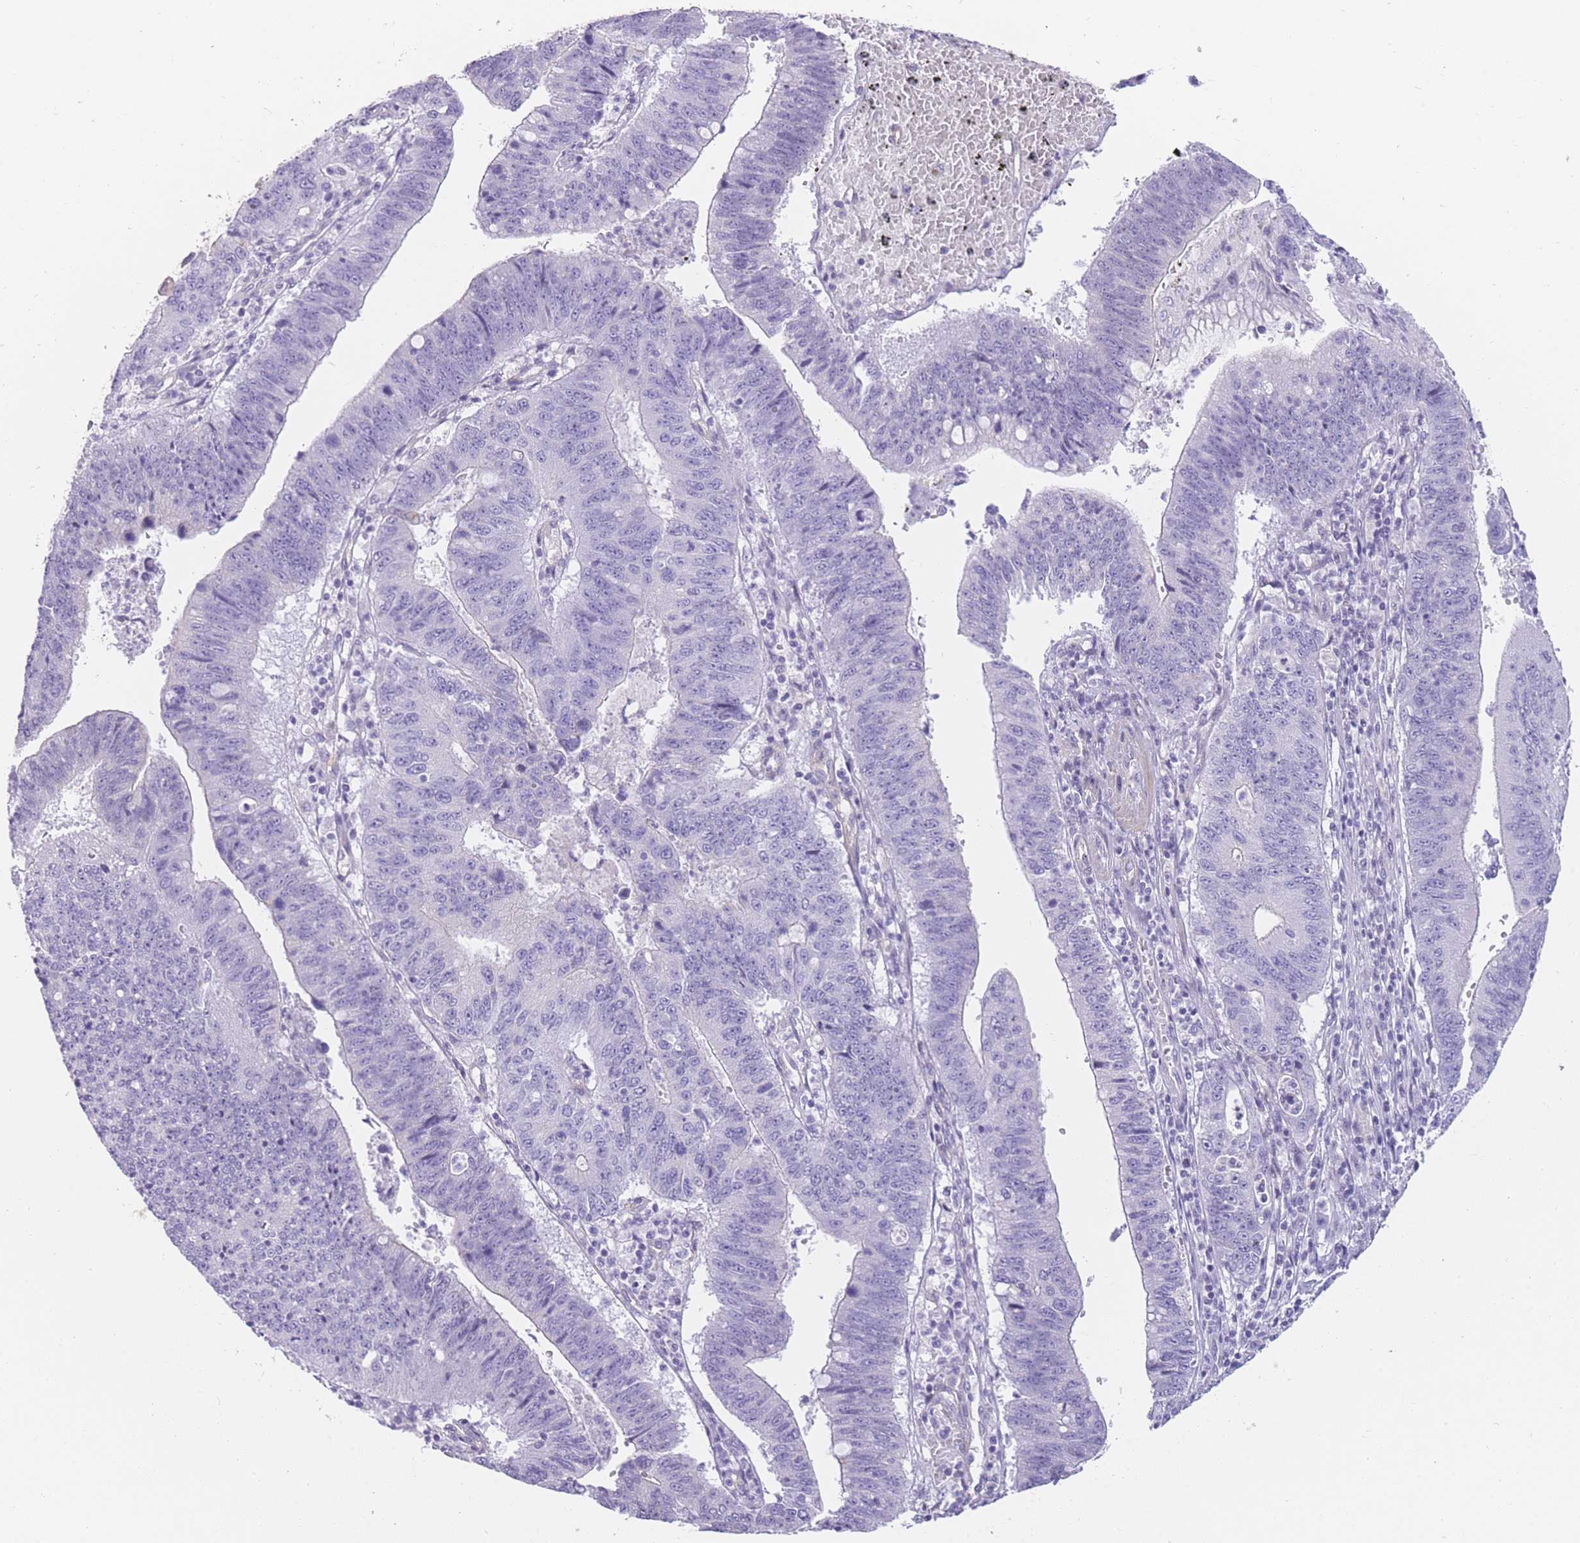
{"staining": {"intensity": "negative", "quantity": "none", "location": "none"}, "tissue": "stomach cancer", "cell_type": "Tumor cells", "image_type": "cancer", "snomed": [{"axis": "morphology", "description": "Adenocarcinoma, NOS"}, {"axis": "topography", "description": "Stomach"}], "caption": "This is an immunohistochemistry photomicrograph of stomach cancer (adenocarcinoma). There is no positivity in tumor cells.", "gene": "OR11H12", "patient": {"sex": "male", "age": 59}}